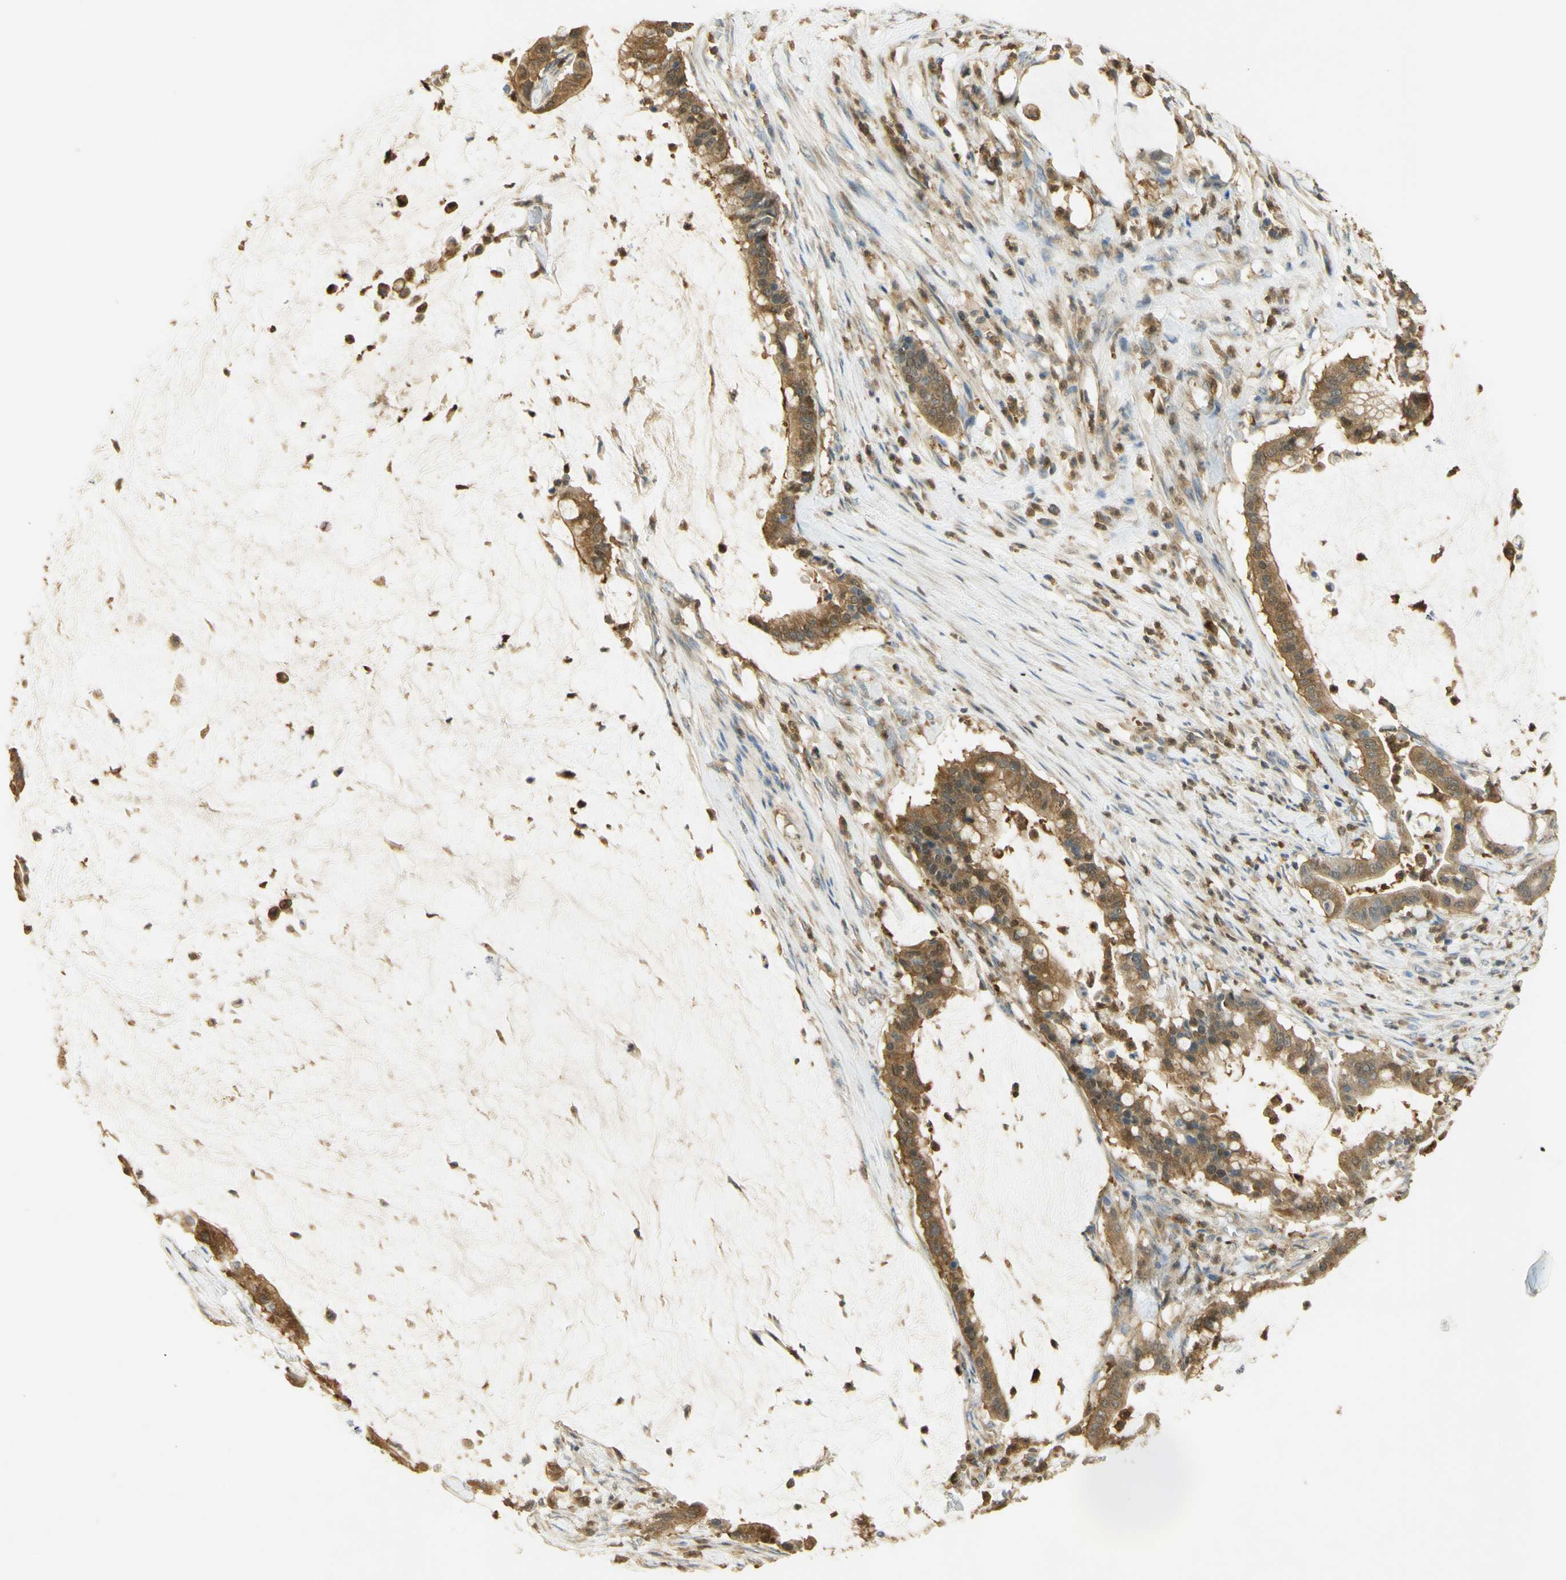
{"staining": {"intensity": "moderate", "quantity": ">75%", "location": "cytoplasmic/membranous"}, "tissue": "pancreatic cancer", "cell_type": "Tumor cells", "image_type": "cancer", "snomed": [{"axis": "morphology", "description": "Adenocarcinoma, NOS"}, {"axis": "topography", "description": "Pancreas"}], "caption": "Human adenocarcinoma (pancreatic) stained for a protein (brown) shows moderate cytoplasmic/membranous positive staining in approximately >75% of tumor cells.", "gene": "PAK1", "patient": {"sex": "male", "age": 41}}